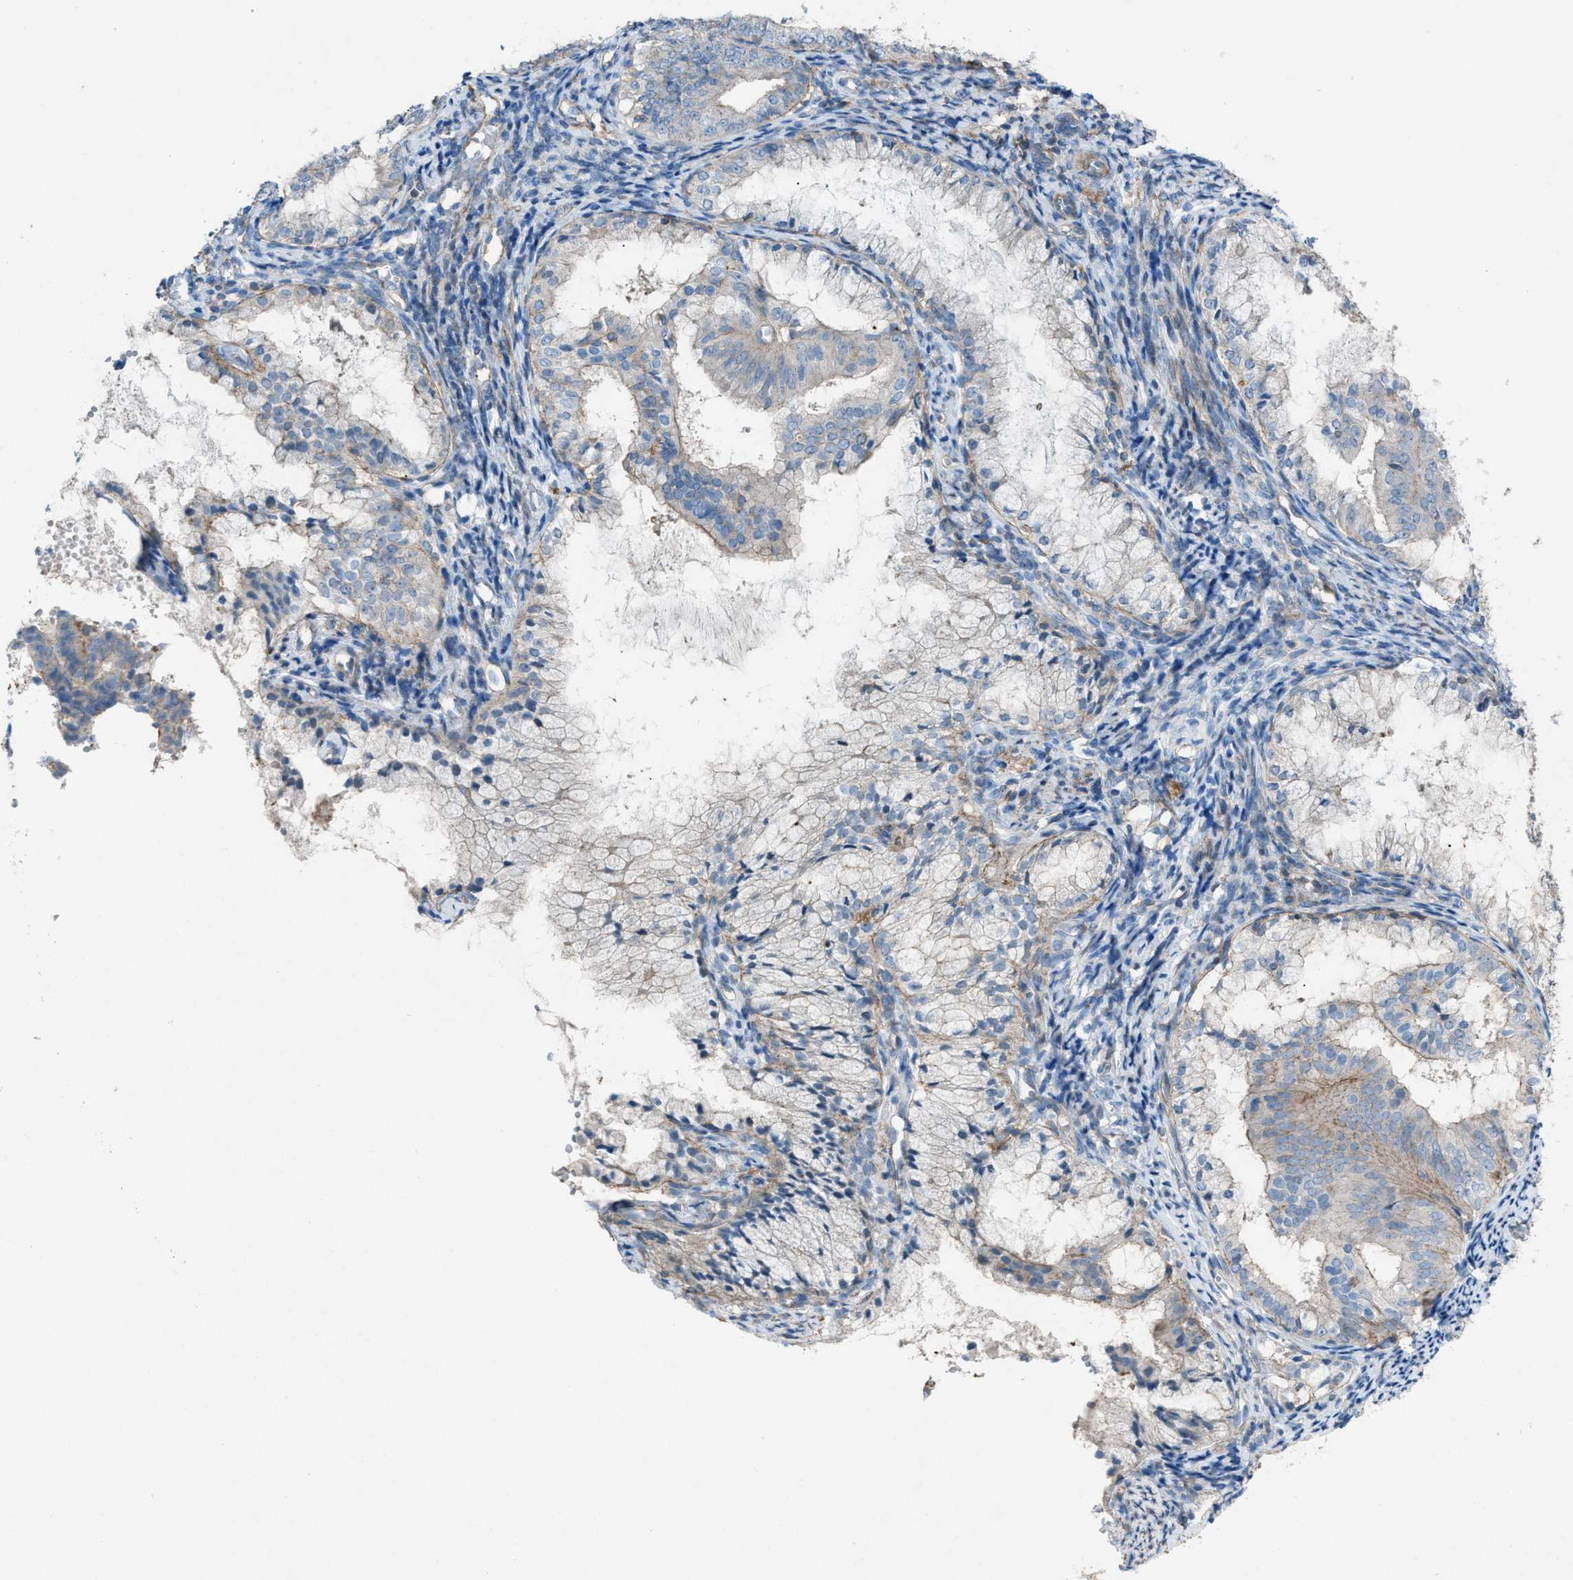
{"staining": {"intensity": "weak", "quantity": "<25%", "location": "cytoplasmic/membranous"}, "tissue": "endometrial cancer", "cell_type": "Tumor cells", "image_type": "cancer", "snomed": [{"axis": "morphology", "description": "Adenocarcinoma, NOS"}, {"axis": "topography", "description": "Endometrium"}], "caption": "This image is of endometrial cancer (adenocarcinoma) stained with immunohistochemistry to label a protein in brown with the nuclei are counter-stained blue. There is no positivity in tumor cells.", "gene": "NCK2", "patient": {"sex": "female", "age": 63}}